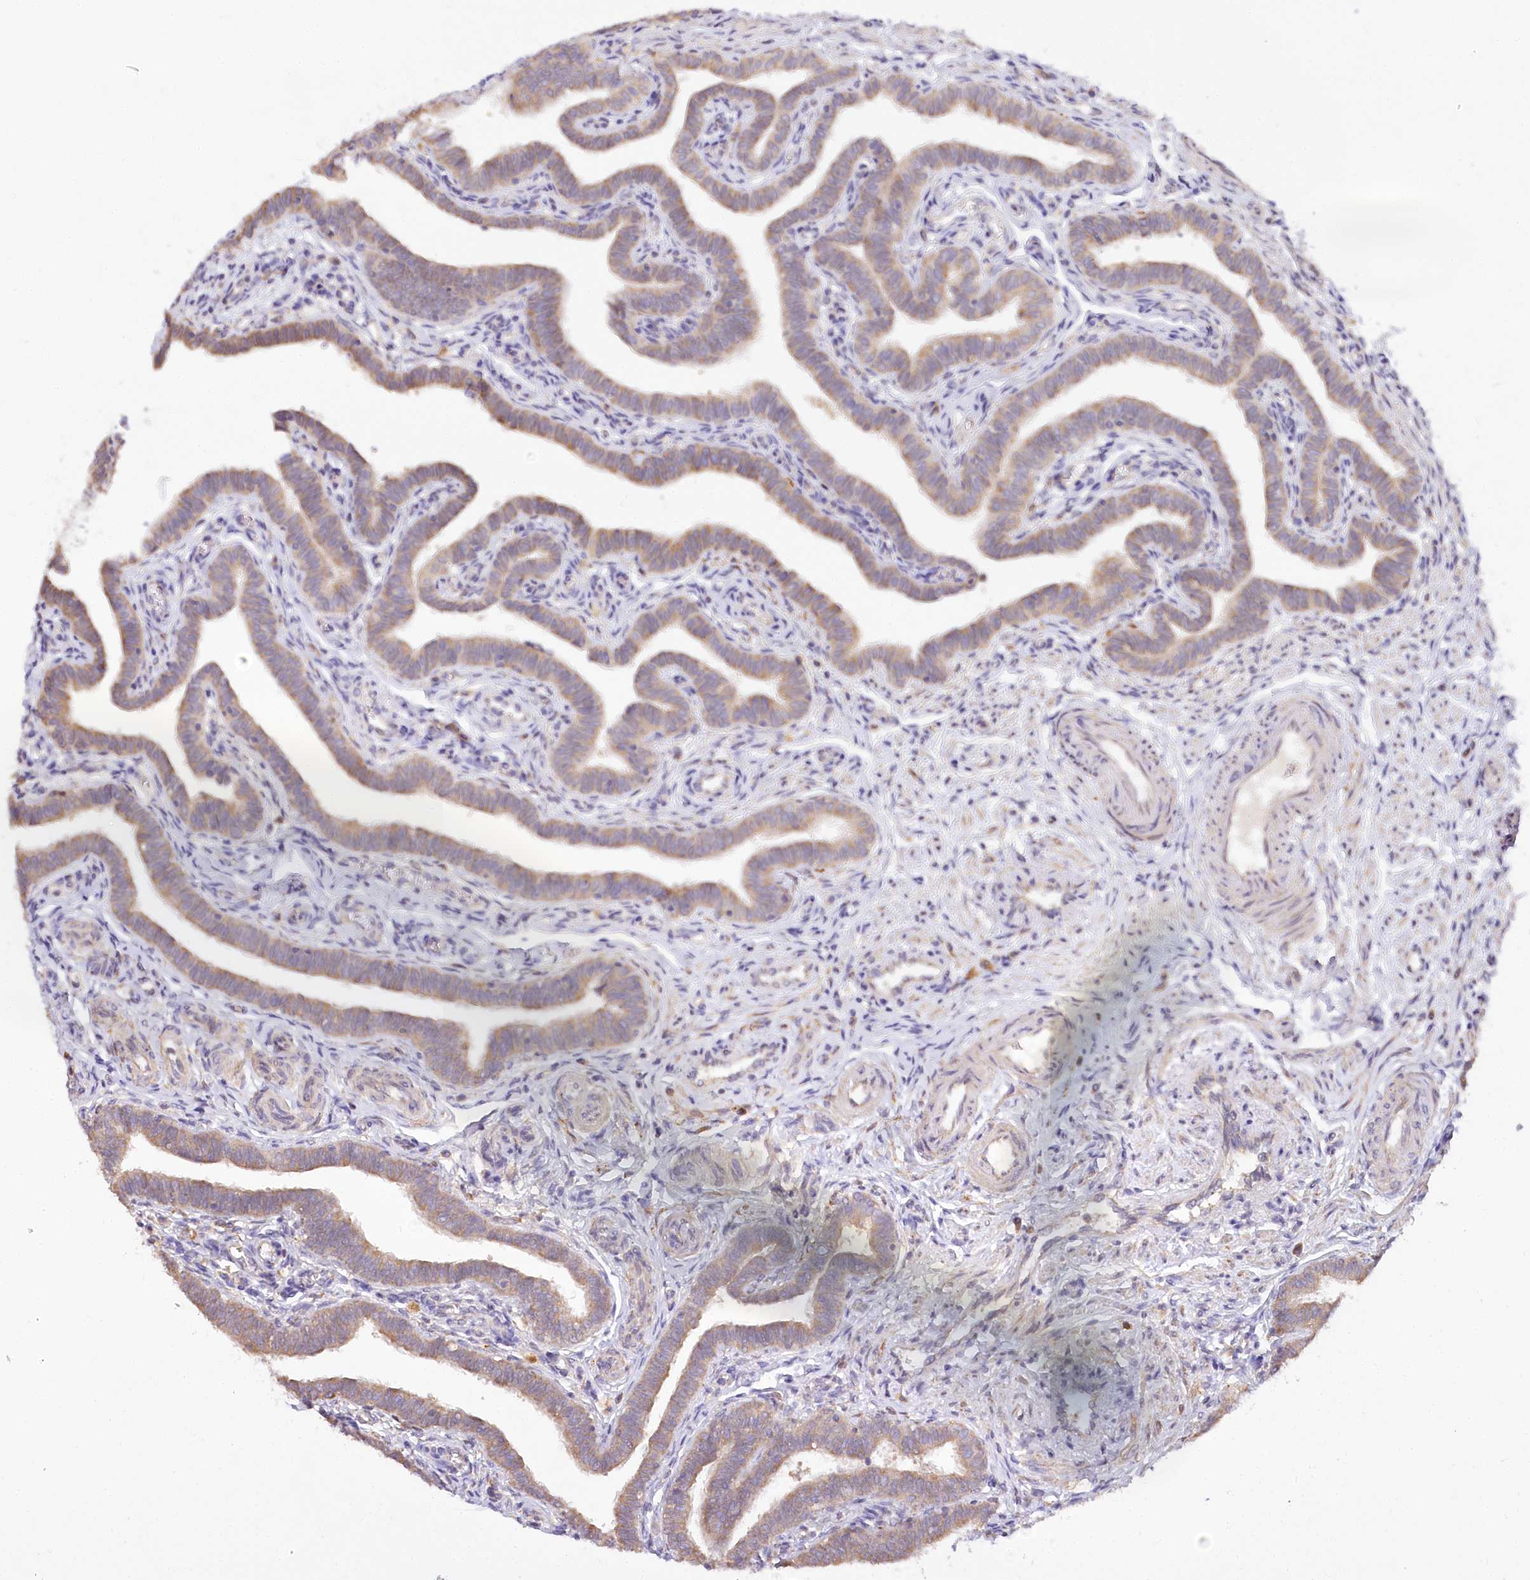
{"staining": {"intensity": "moderate", "quantity": ">75%", "location": "cytoplasmic/membranous"}, "tissue": "fallopian tube", "cell_type": "Glandular cells", "image_type": "normal", "snomed": [{"axis": "morphology", "description": "Normal tissue, NOS"}, {"axis": "topography", "description": "Fallopian tube"}], "caption": "Immunohistochemistry (IHC) (DAB (3,3'-diaminobenzidine)) staining of normal fallopian tube reveals moderate cytoplasmic/membranous protein staining in approximately >75% of glandular cells.", "gene": "PAIP2", "patient": {"sex": "female", "age": 36}}